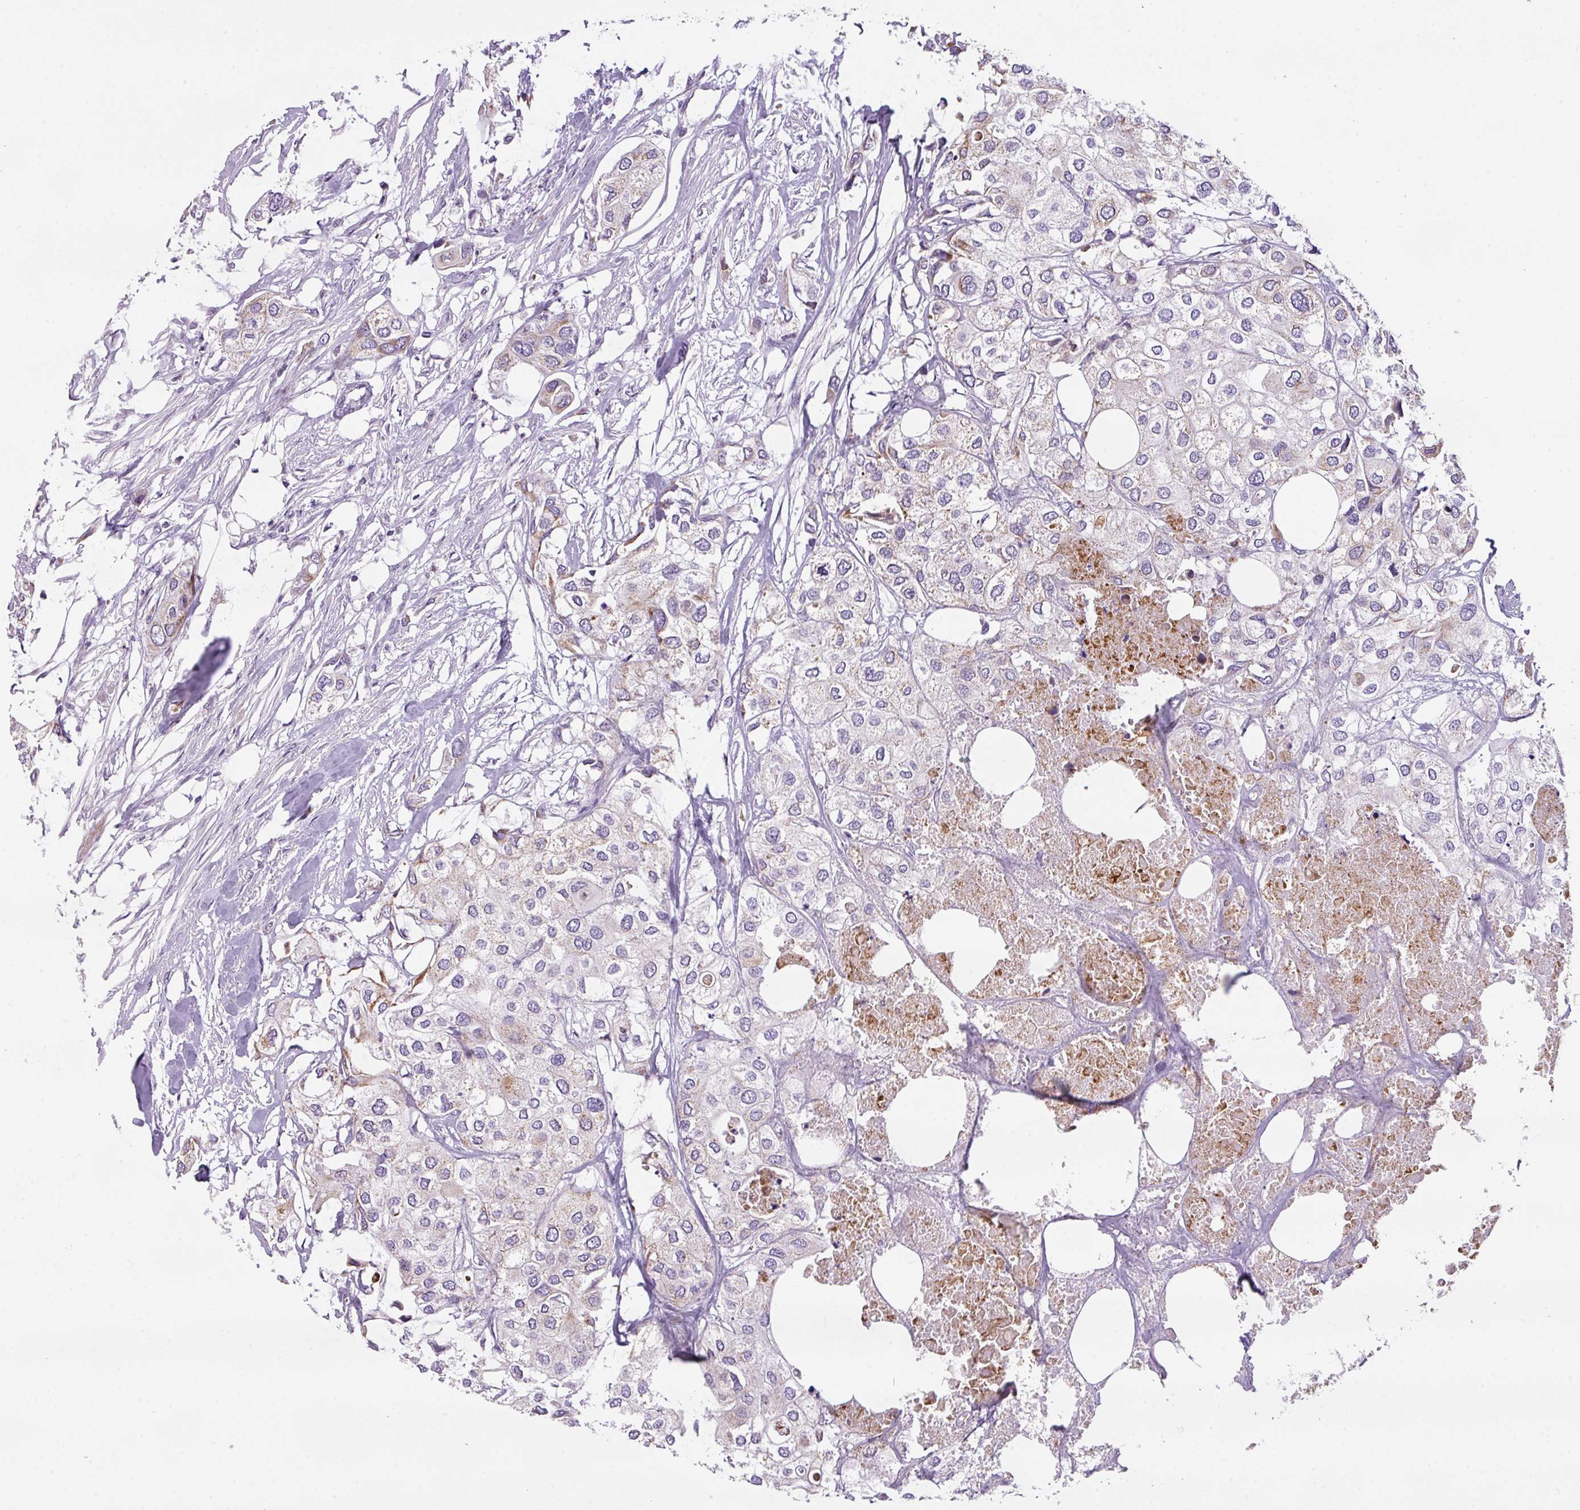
{"staining": {"intensity": "weak", "quantity": "<25%", "location": "cytoplasmic/membranous"}, "tissue": "urothelial cancer", "cell_type": "Tumor cells", "image_type": "cancer", "snomed": [{"axis": "morphology", "description": "Urothelial carcinoma, High grade"}, {"axis": "topography", "description": "Urinary bladder"}], "caption": "Tumor cells are negative for protein expression in human urothelial cancer.", "gene": "C2orf68", "patient": {"sex": "male", "age": 64}}